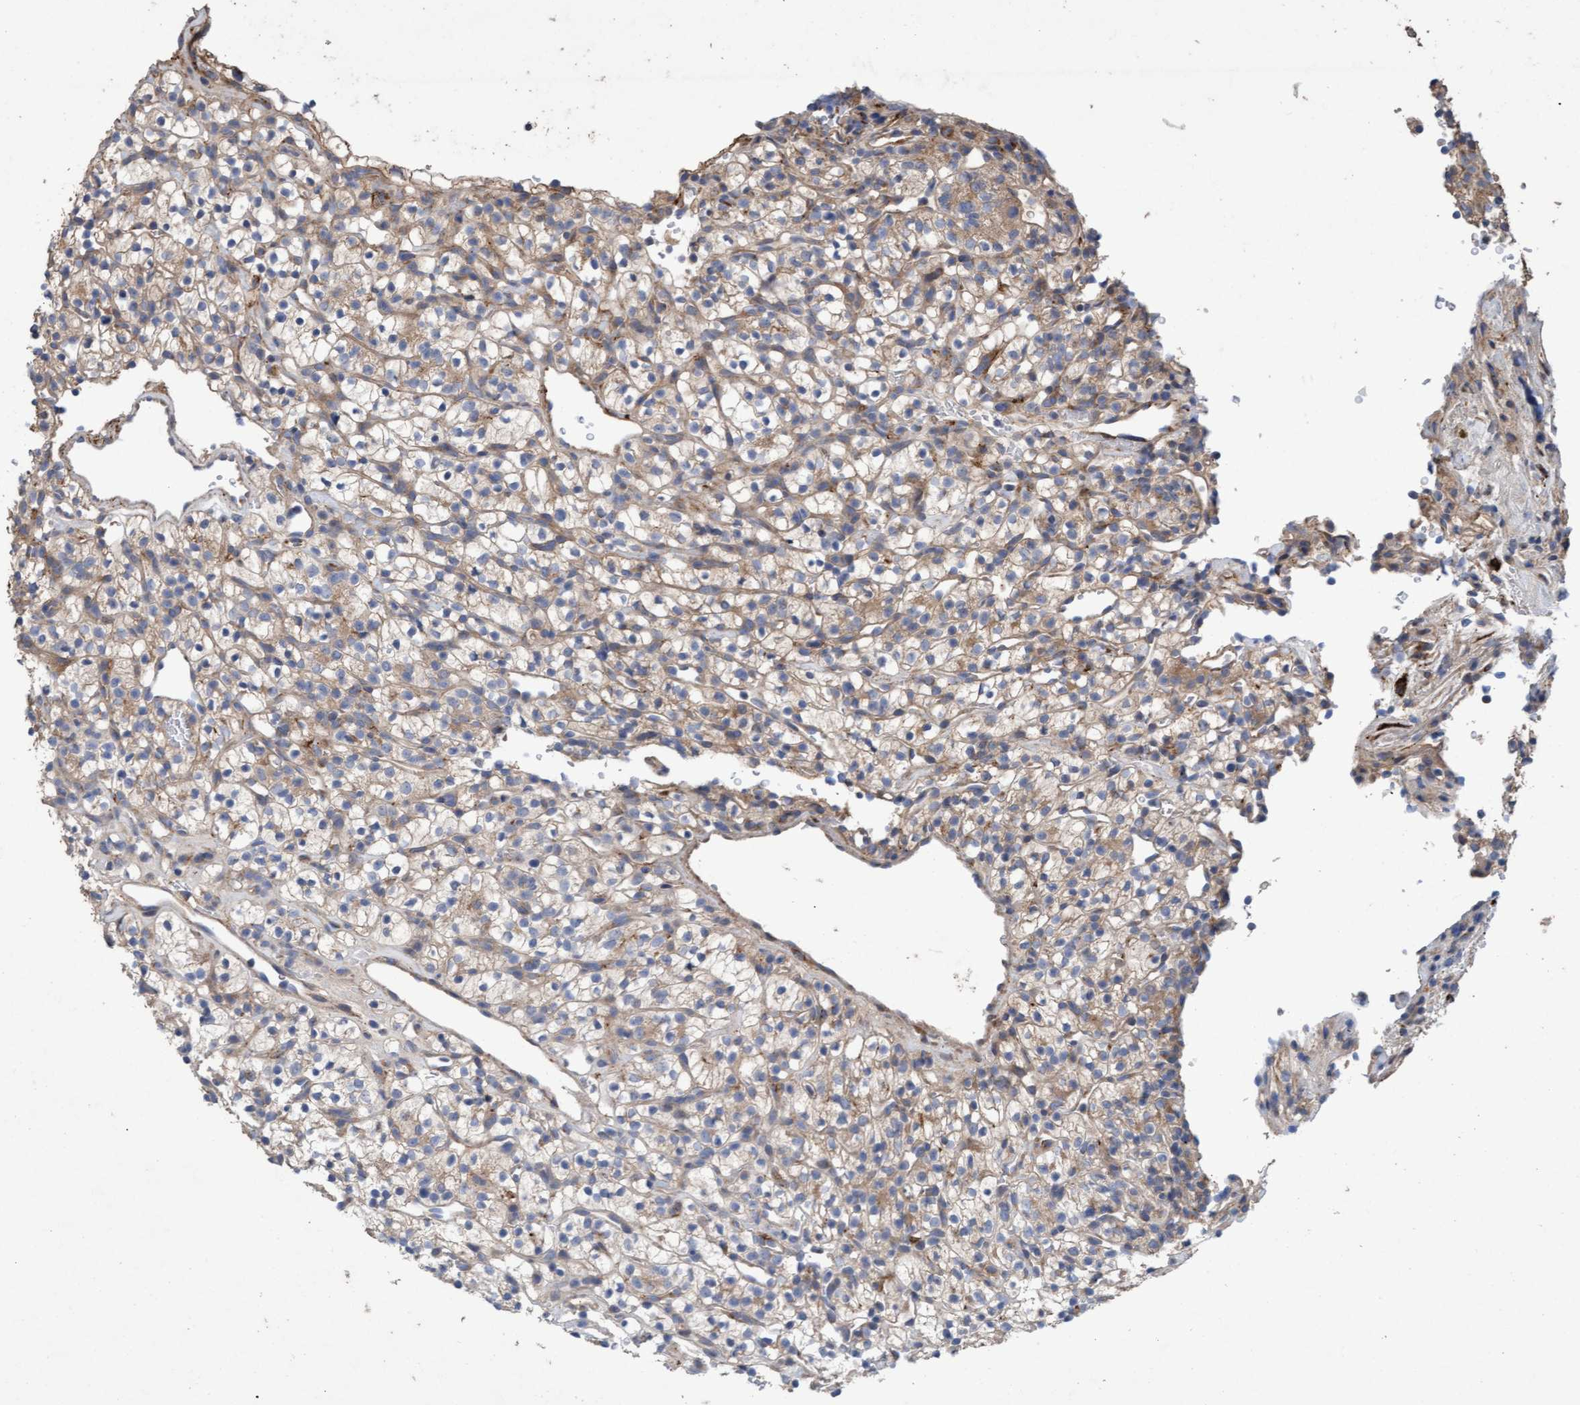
{"staining": {"intensity": "weak", "quantity": ">75%", "location": "cytoplasmic/membranous"}, "tissue": "renal cancer", "cell_type": "Tumor cells", "image_type": "cancer", "snomed": [{"axis": "morphology", "description": "Adenocarcinoma, NOS"}, {"axis": "topography", "description": "Kidney"}], "caption": "A high-resolution image shows immunohistochemistry (IHC) staining of renal cancer, which reveals weak cytoplasmic/membranous staining in approximately >75% of tumor cells.", "gene": "DDHD2", "patient": {"sex": "female", "age": 57}}